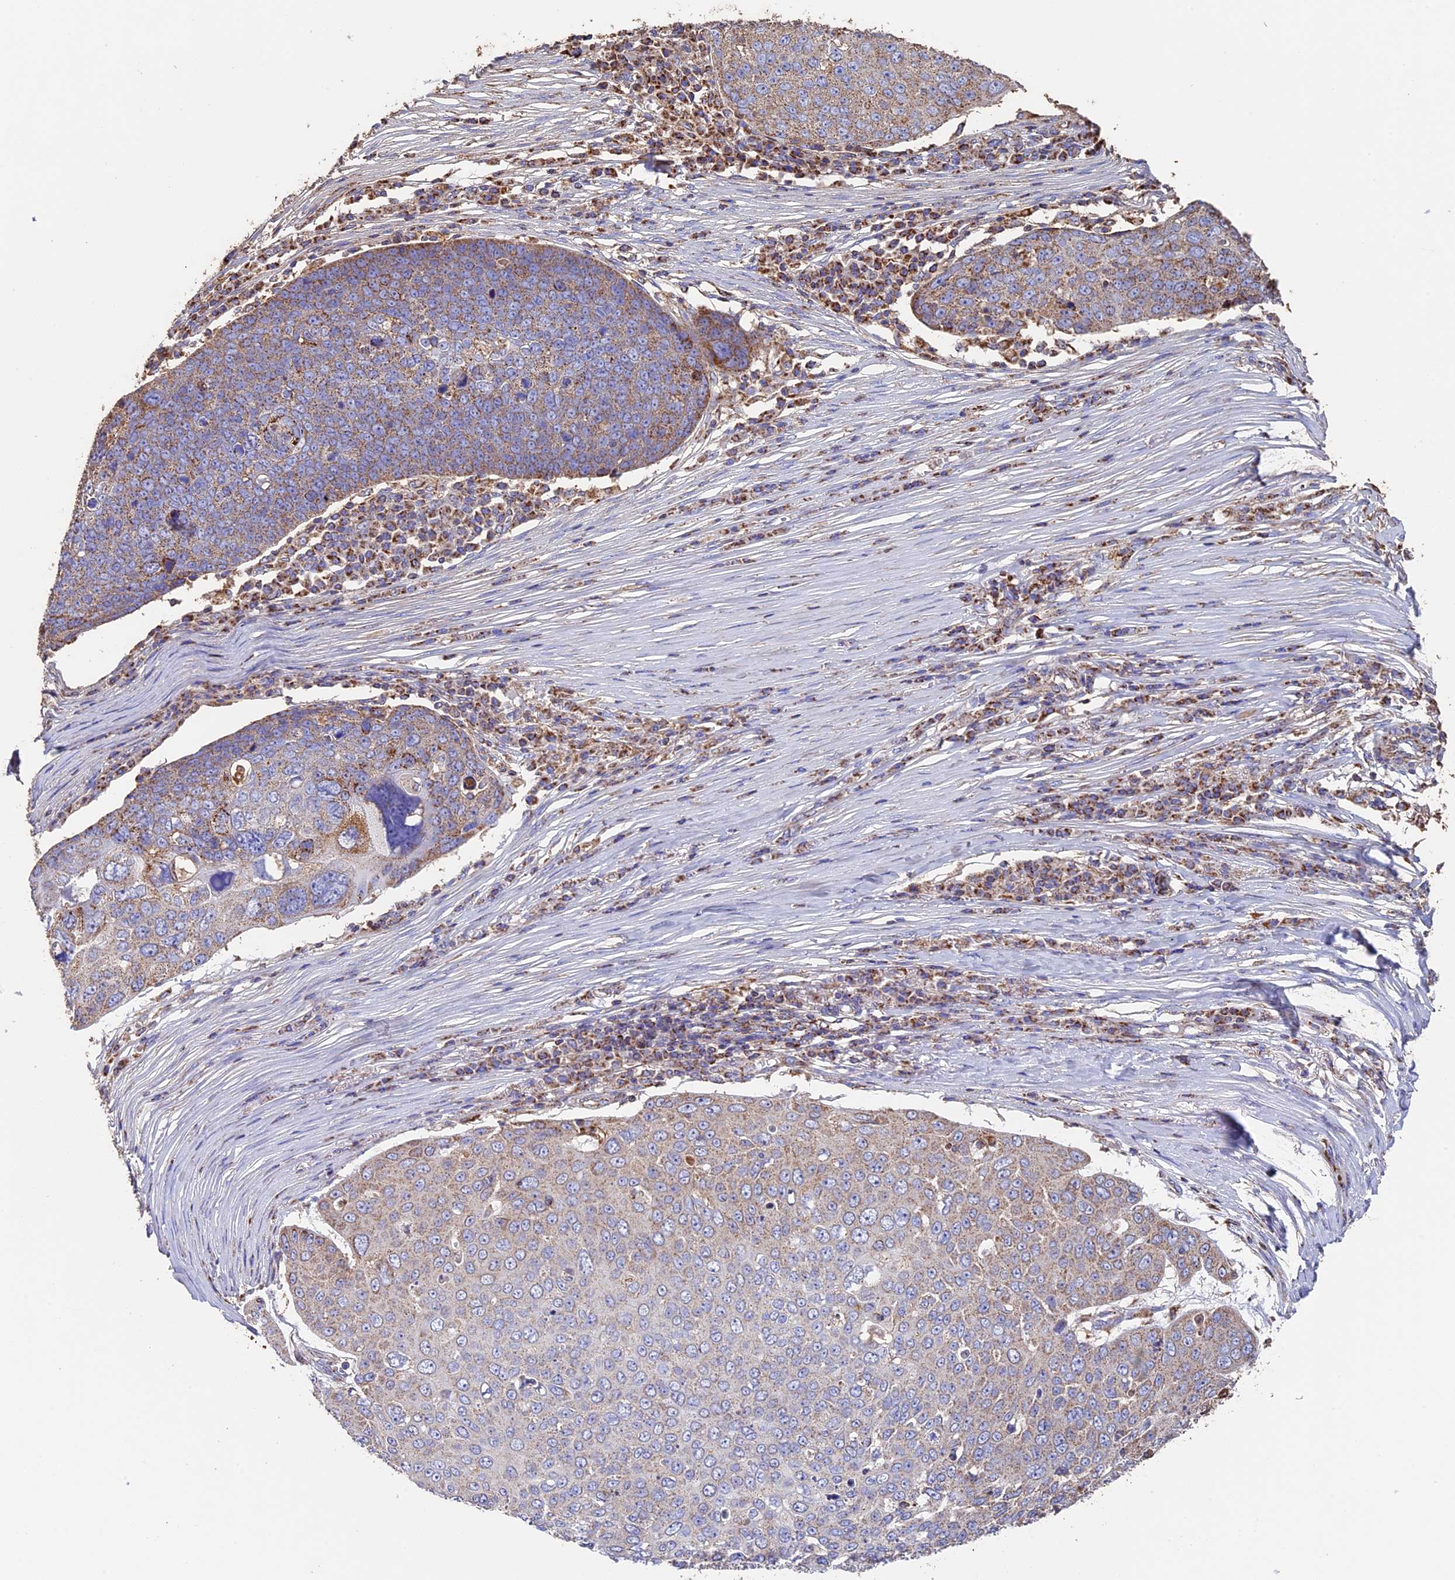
{"staining": {"intensity": "weak", "quantity": "25%-75%", "location": "cytoplasmic/membranous"}, "tissue": "skin cancer", "cell_type": "Tumor cells", "image_type": "cancer", "snomed": [{"axis": "morphology", "description": "Squamous cell carcinoma, NOS"}, {"axis": "topography", "description": "Skin"}], "caption": "An image of skin cancer (squamous cell carcinoma) stained for a protein reveals weak cytoplasmic/membranous brown staining in tumor cells.", "gene": "ADAT1", "patient": {"sex": "male", "age": 71}}